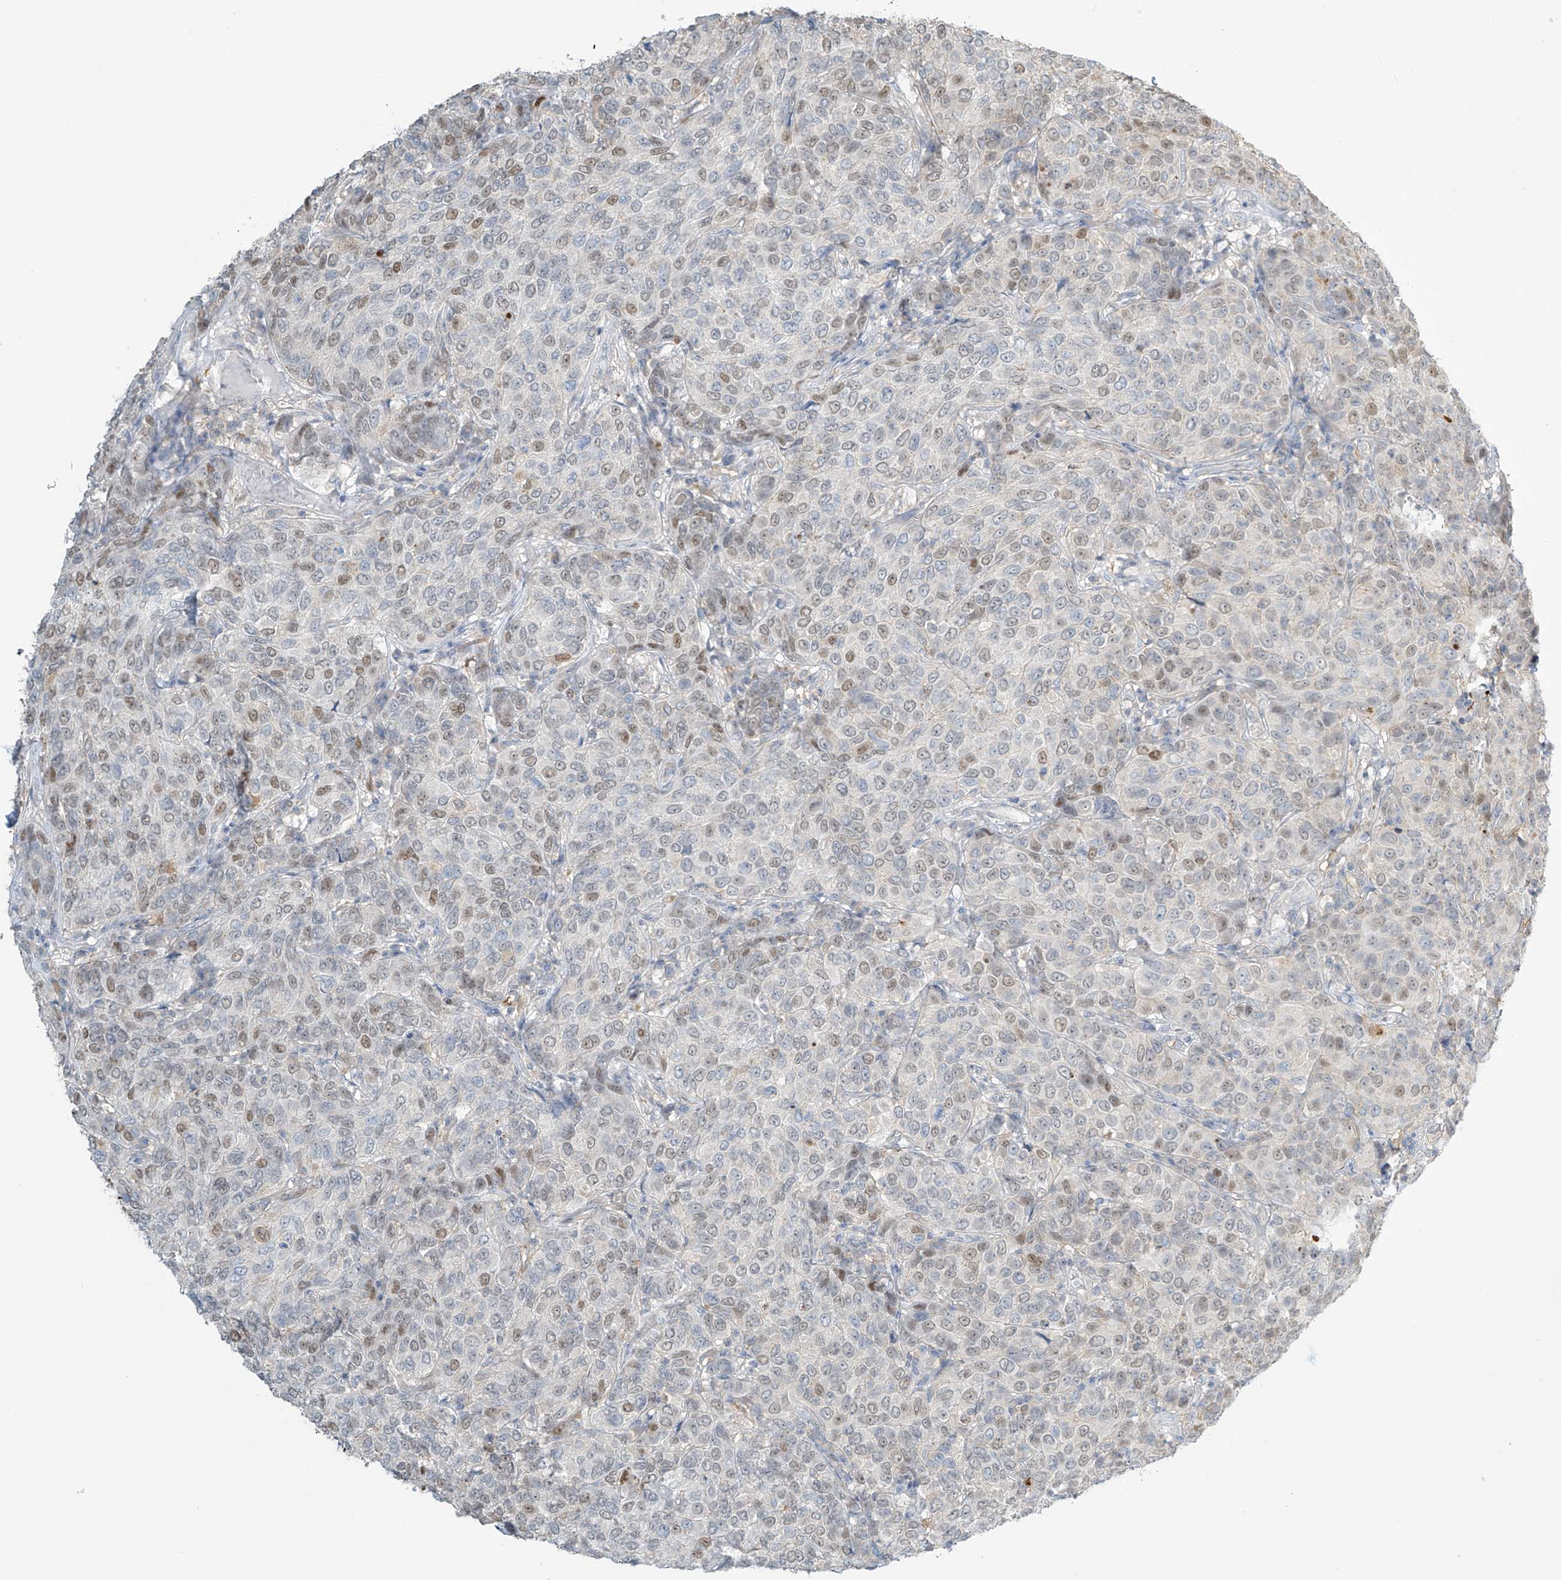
{"staining": {"intensity": "weak", "quantity": "<25%", "location": "nuclear"}, "tissue": "breast cancer", "cell_type": "Tumor cells", "image_type": "cancer", "snomed": [{"axis": "morphology", "description": "Duct carcinoma"}, {"axis": "topography", "description": "Breast"}], "caption": "There is no significant expression in tumor cells of breast cancer (infiltrating ductal carcinoma).", "gene": "TAGAP", "patient": {"sex": "female", "age": 55}}